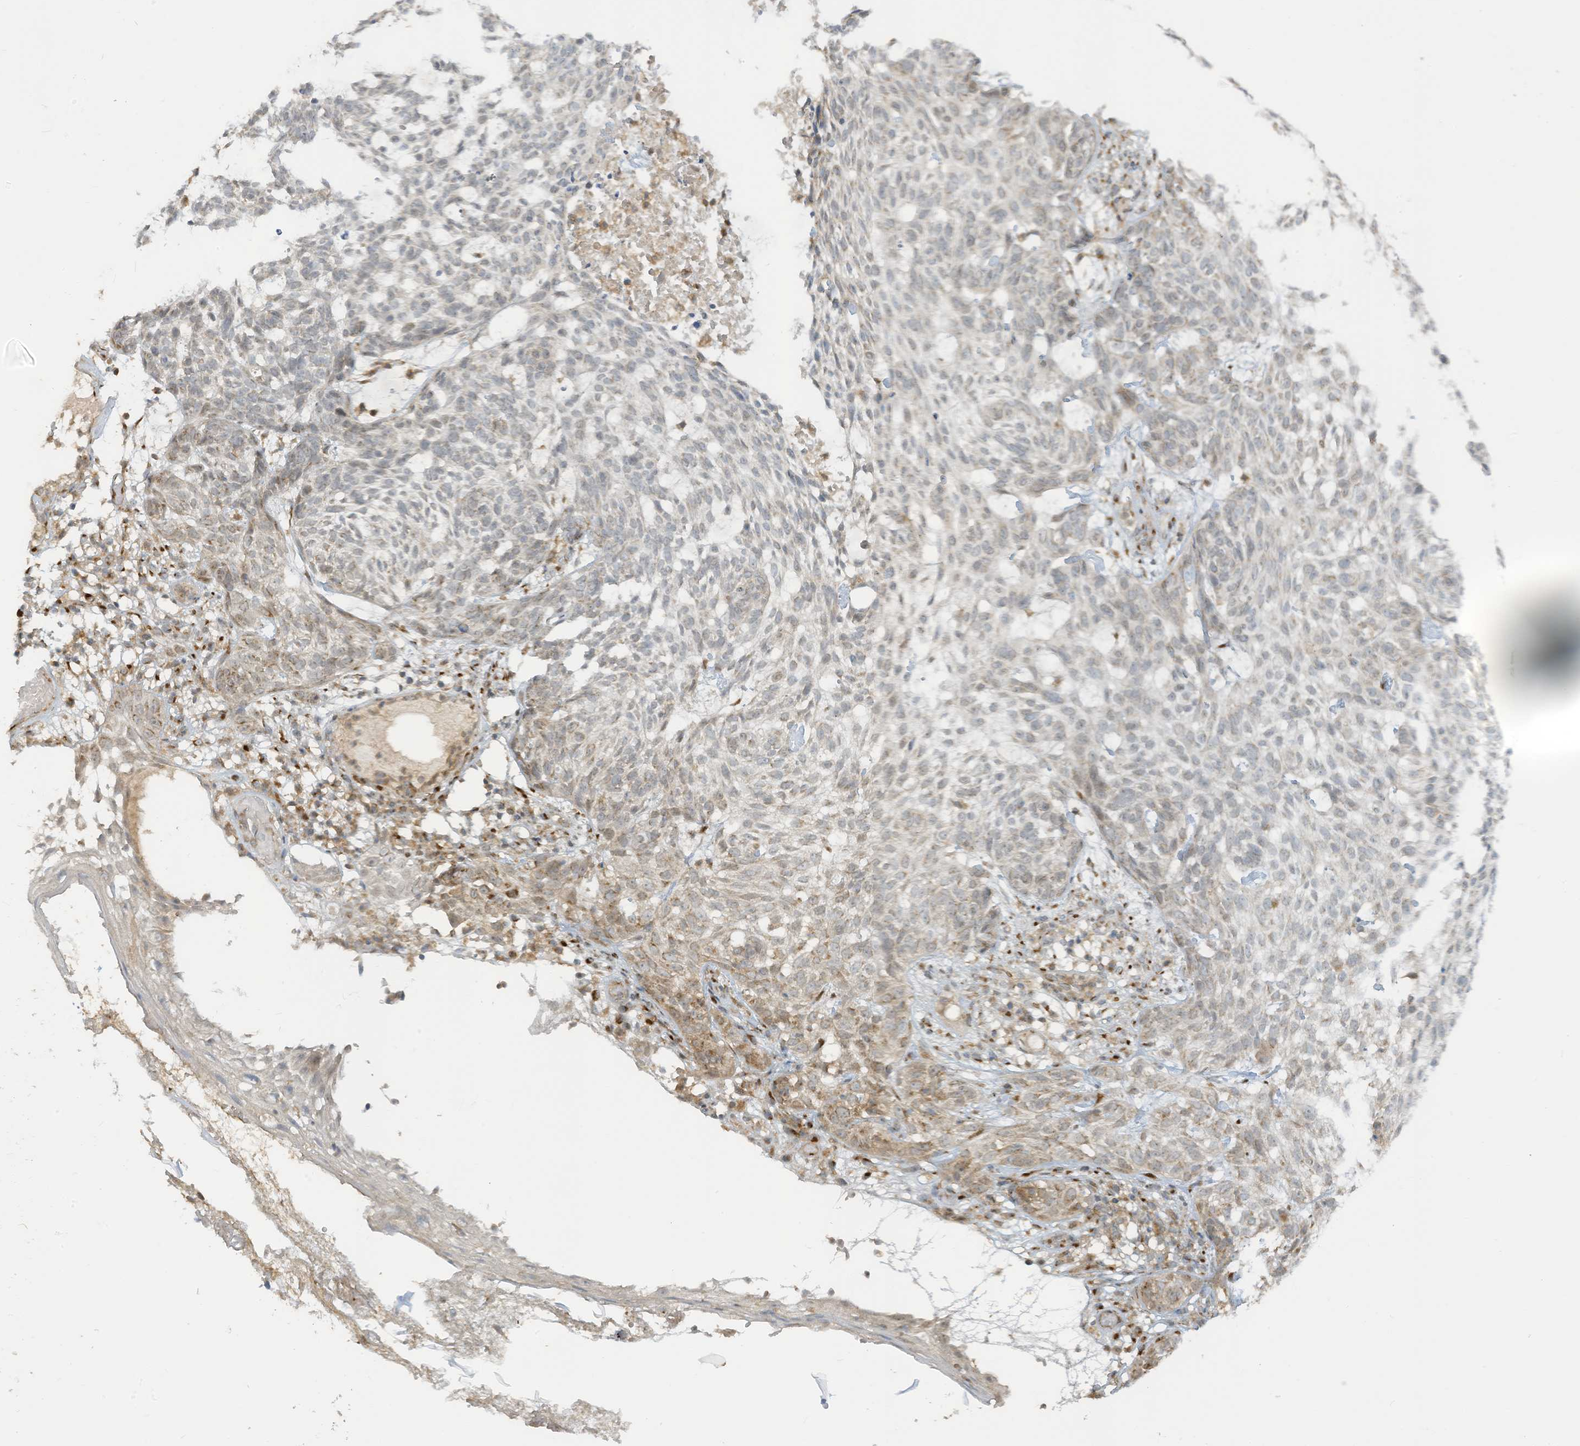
{"staining": {"intensity": "weak", "quantity": "<25%", "location": "cytoplasmic/membranous"}, "tissue": "skin cancer", "cell_type": "Tumor cells", "image_type": "cancer", "snomed": [{"axis": "morphology", "description": "Basal cell carcinoma"}, {"axis": "topography", "description": "Skin"}], "caption": "A high-resolution image shows immunohistochemistry staining of skin cancer, which exhibits no significant positivity in tumor cells.", "gene": "PARVG", "patient": {"sex": "male", "age": 85}}